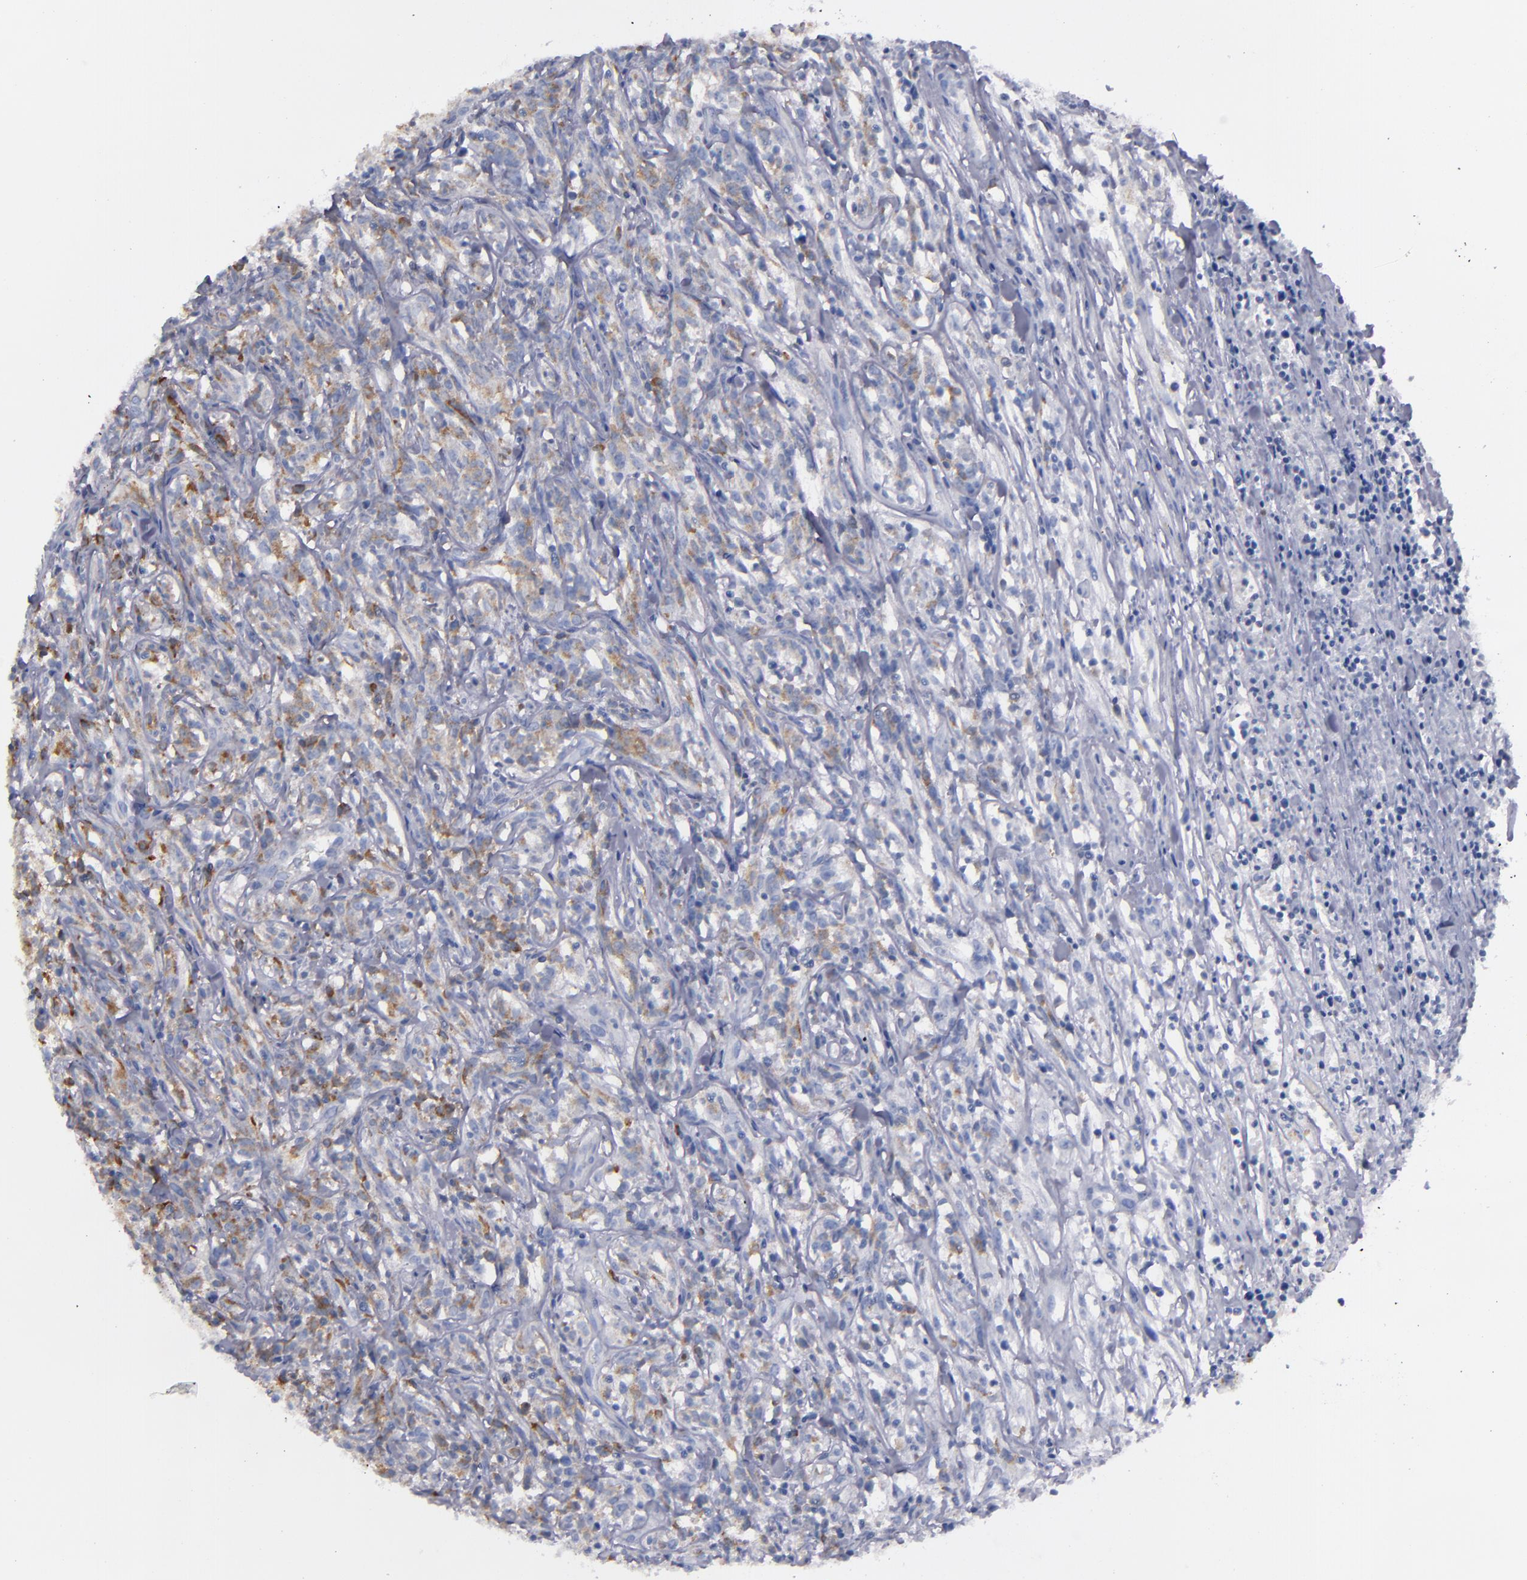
{"staining": {"intensity": "moderate", "quantity": "25%-75%", "location": "cytoplasmic/membranous"}, "tissue": "lymphoma", "cell_type": "Tumor cells", "image_type": "cancer", "snomed": [{"axis": "morphology", "description": "Malignant lymphoma, non-Hodgkin's type, High grade"}, {"axis": "topography", "description": "Lymph node"}], "caption": "Lymphoma stained for a protein demonstrates moderate cytoplasmic/membranous positivity in tumor cells.", "gene": "TRAF1", "patient": {"sex": "female", "age": 73}}